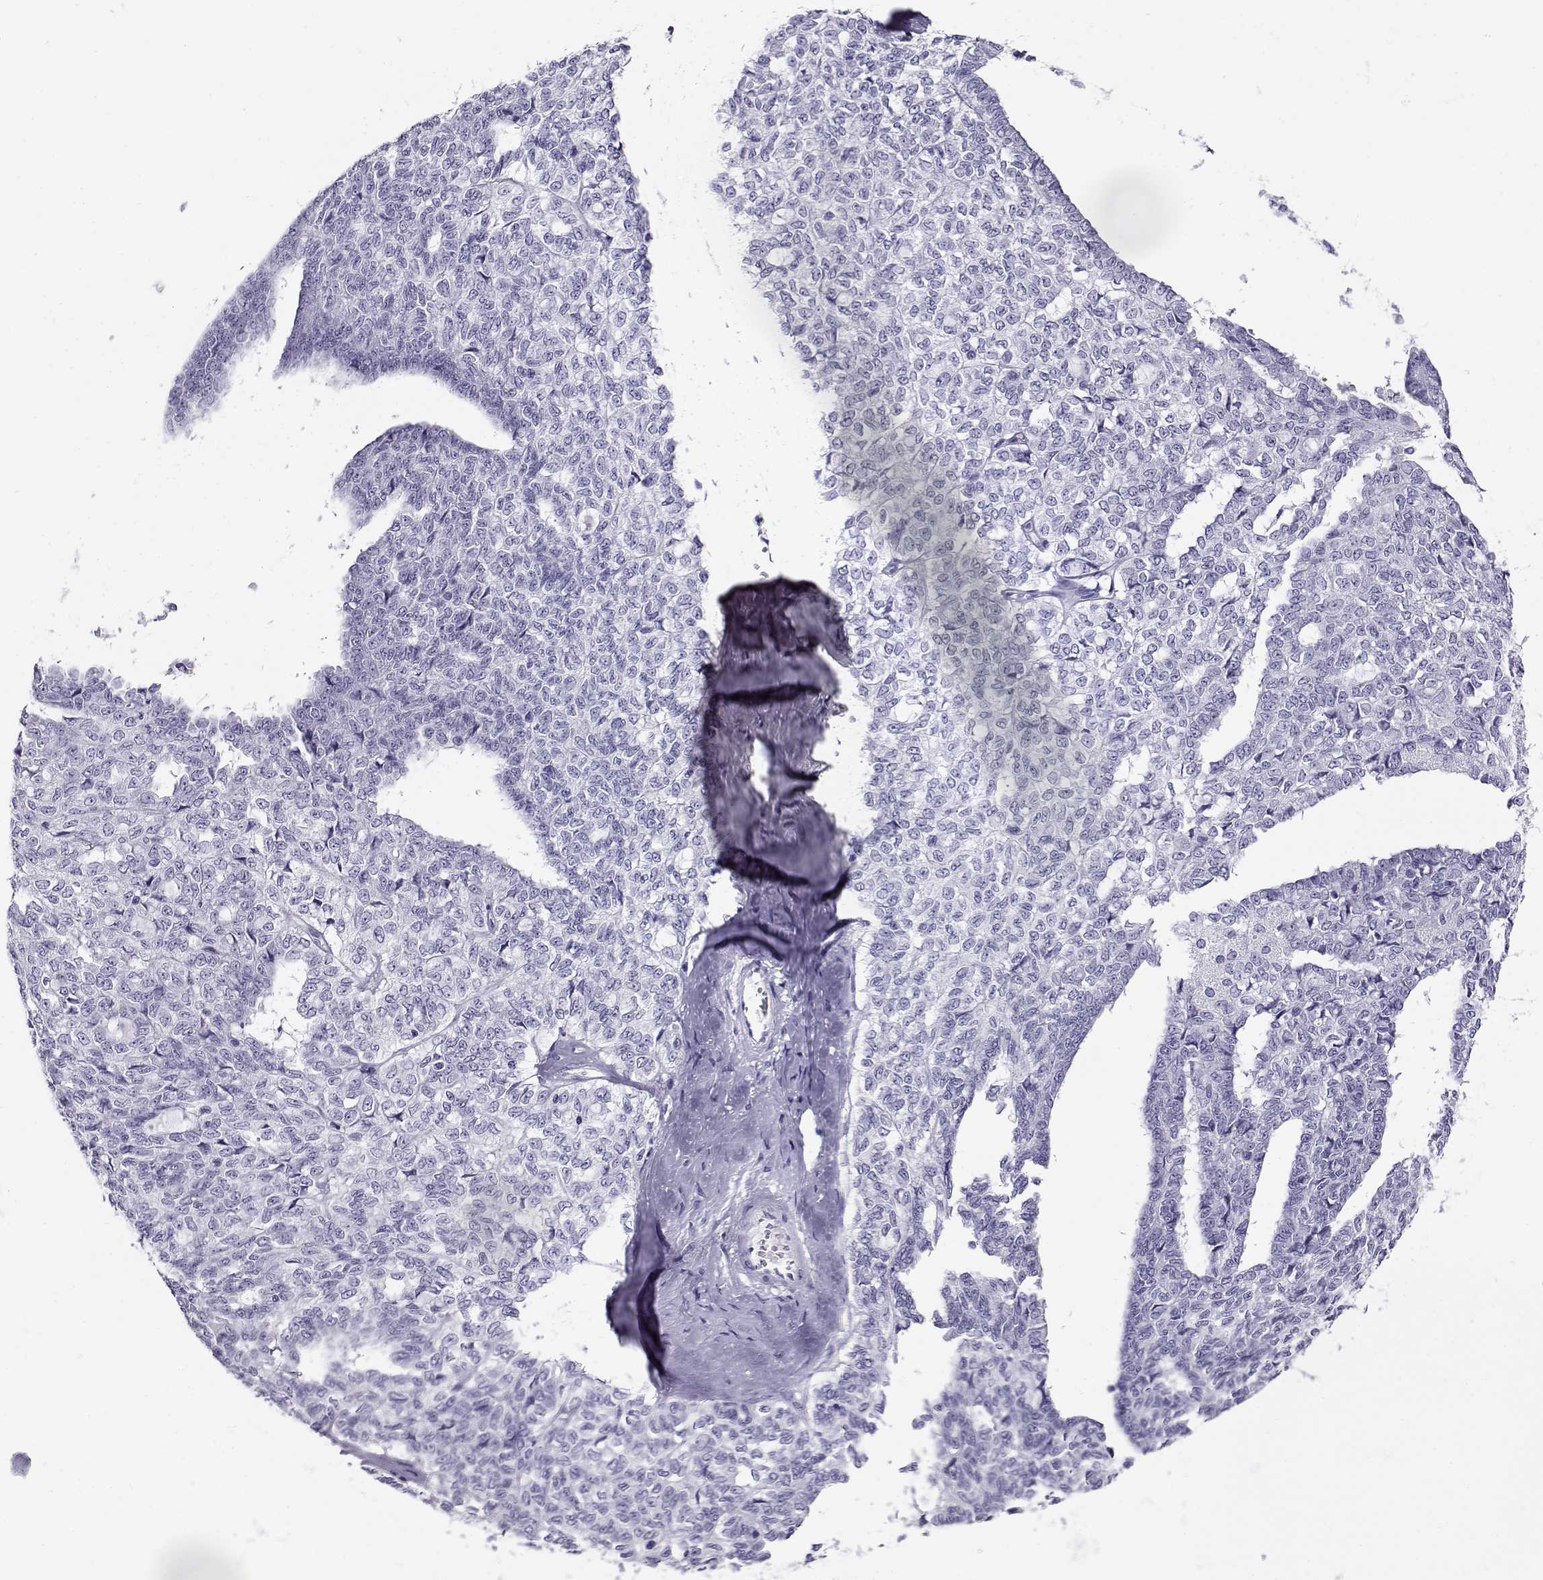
{"staining": {"intensity": "negative", "quantity": "none", "location": "none"}, "tissue": "ovarian cancer", "cell_type": "Tumor cells", "image_type": "cancer", "snomed": [{"axis": "morphology", "description": "Cystadenocarcinoma, serous, NOS"}, {"axis": "topography", "description": "Ovary"}], "caption": "This is an immunohistochemistry image of ovarian cancer. There is no staining in tumor cells.", "gene": "RHOXF2", "patient": {"sex": "female", "age": 71}}